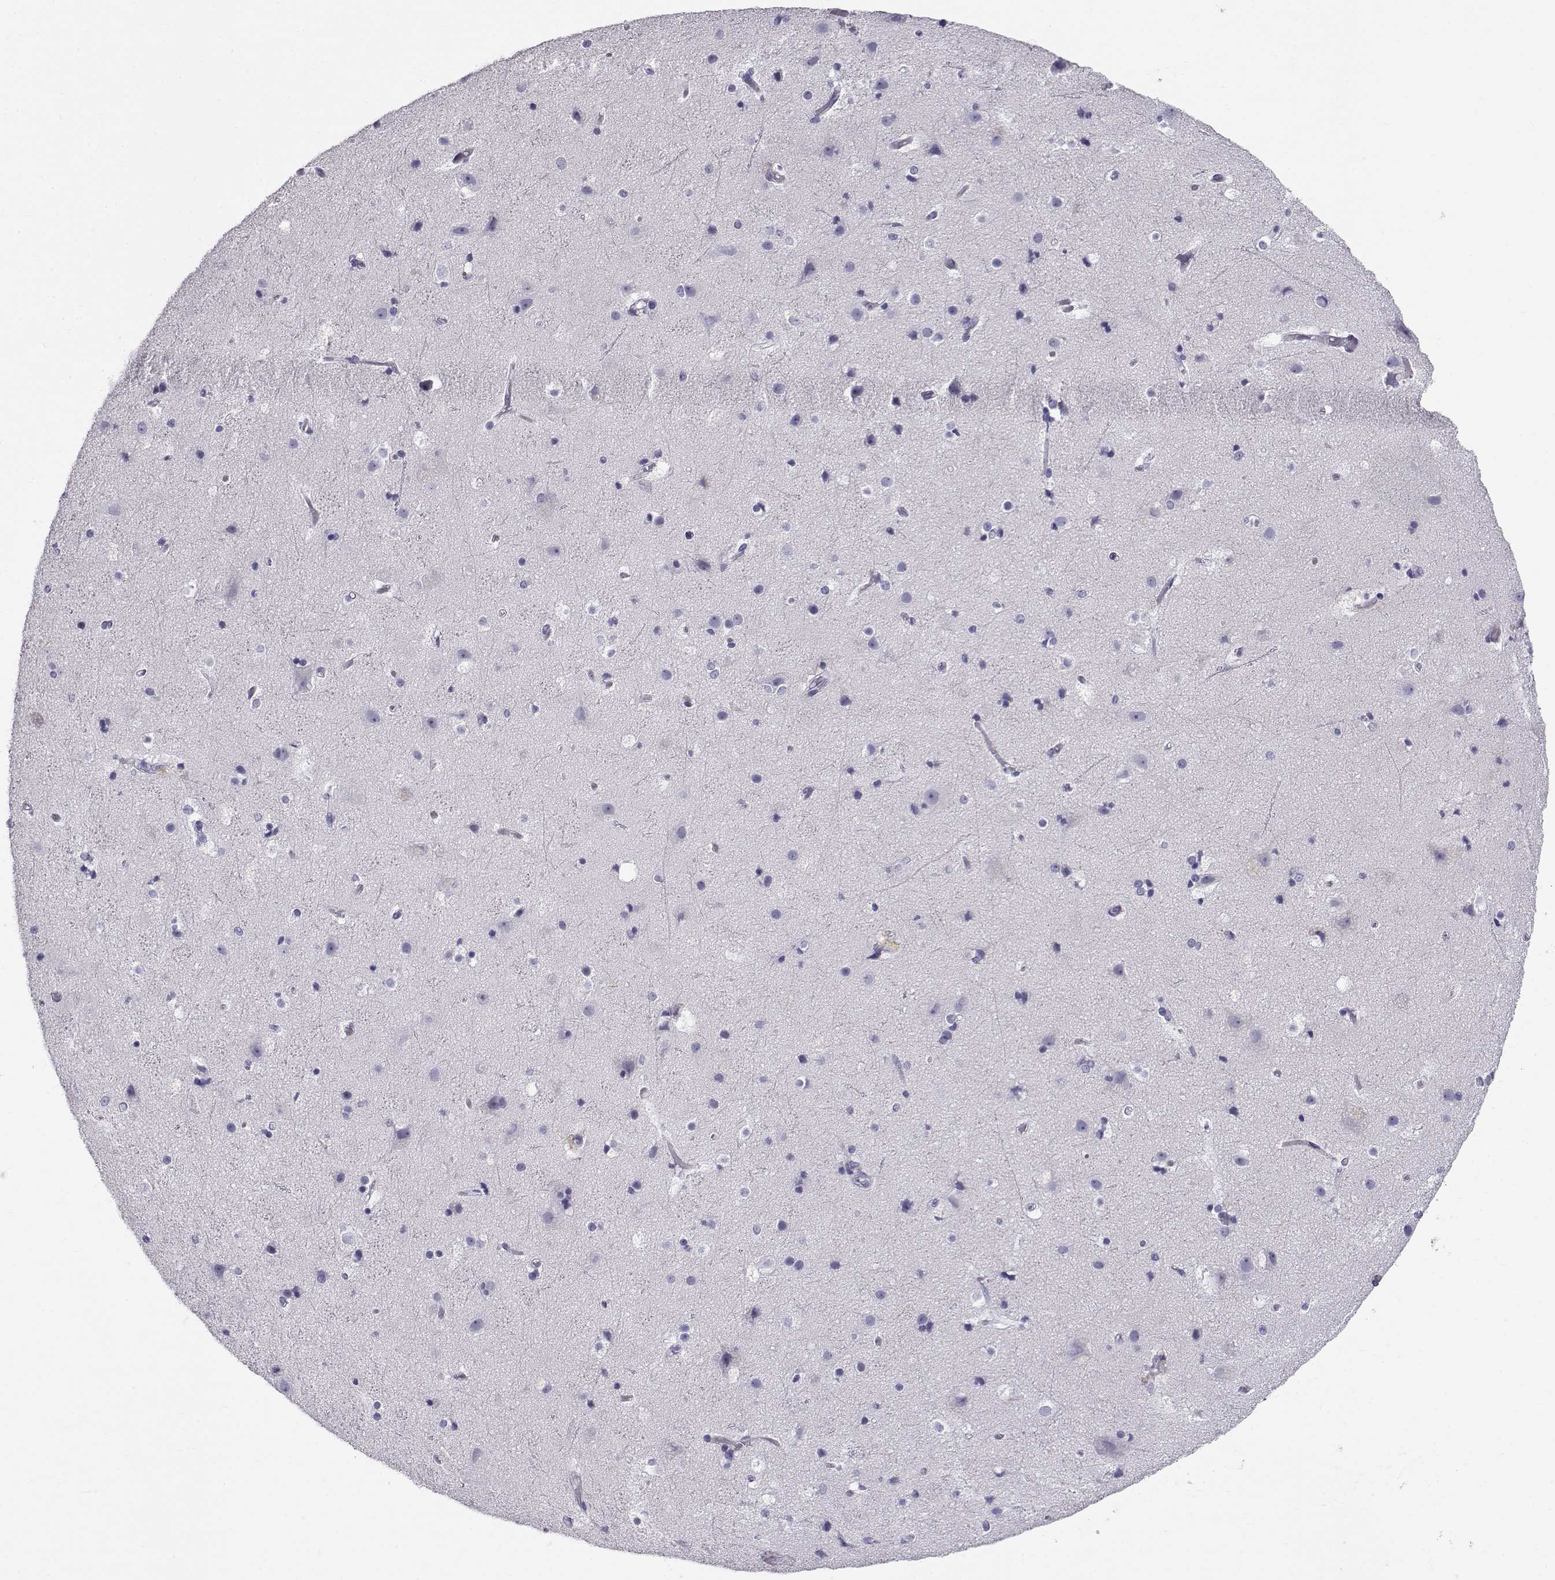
{"staining": {"intensity": "negative", "quantity": "none", "location": "none"}, "tissue": "cerebral cortex", "cell_type": "Endothelial cells", "image_type": "normal", "snomed": [{"axis": "morphology", "description": "Normal tissue, NOS"}, {"axis": "topography", "description": "Cerebral cortex"}], "caption": "Protein analysis of unremarkable cerebral cortex displays no significant positivity in endothelial cells. (DAB immunohistochemistry (IHC) visualized using brightfield microscopy, high magnification).", "gene": "RNASE12", "patient": {"sex": "female", "age": 52}}